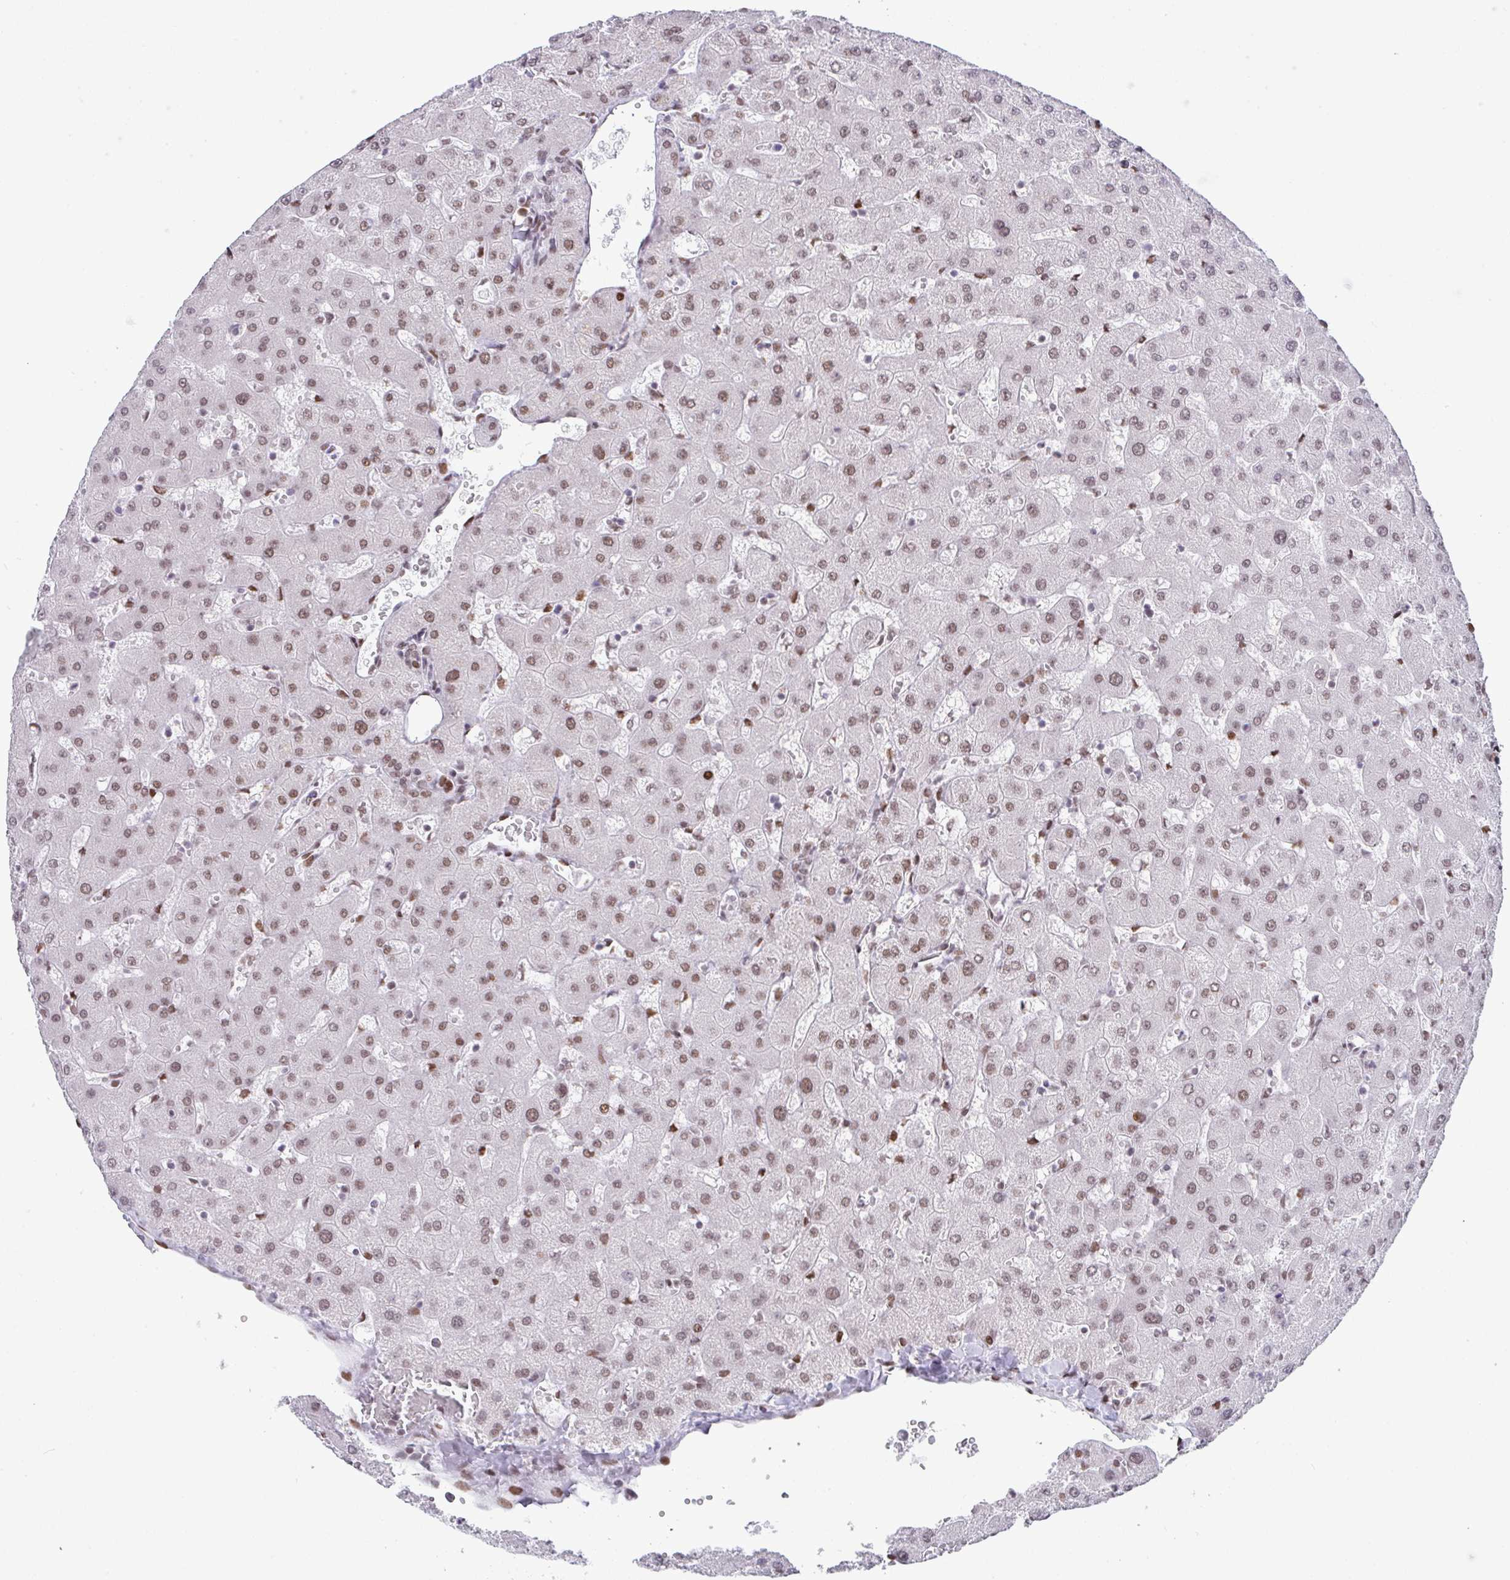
{"staining": {"intensity": "moderate", "quantity": ">75%", "location": "nuclear"}, "tissue": "liver", "cell_type": "Cholangiocytes", "image_type": "normal", "snomed": [{"axis": "morphology", "description": "Normal tissue, NOS"}, {"axis": "topography", "description": "Liver"}], "caption": "Protein expression by IHC displays moderate nuclear expression in about >75% of cholangiocytes in unremarkable liver. (DAB IHC with brightfield microscopy, high magnification).", "gene": "CLP1", "patient": {"sex": "female", "age": 63}}